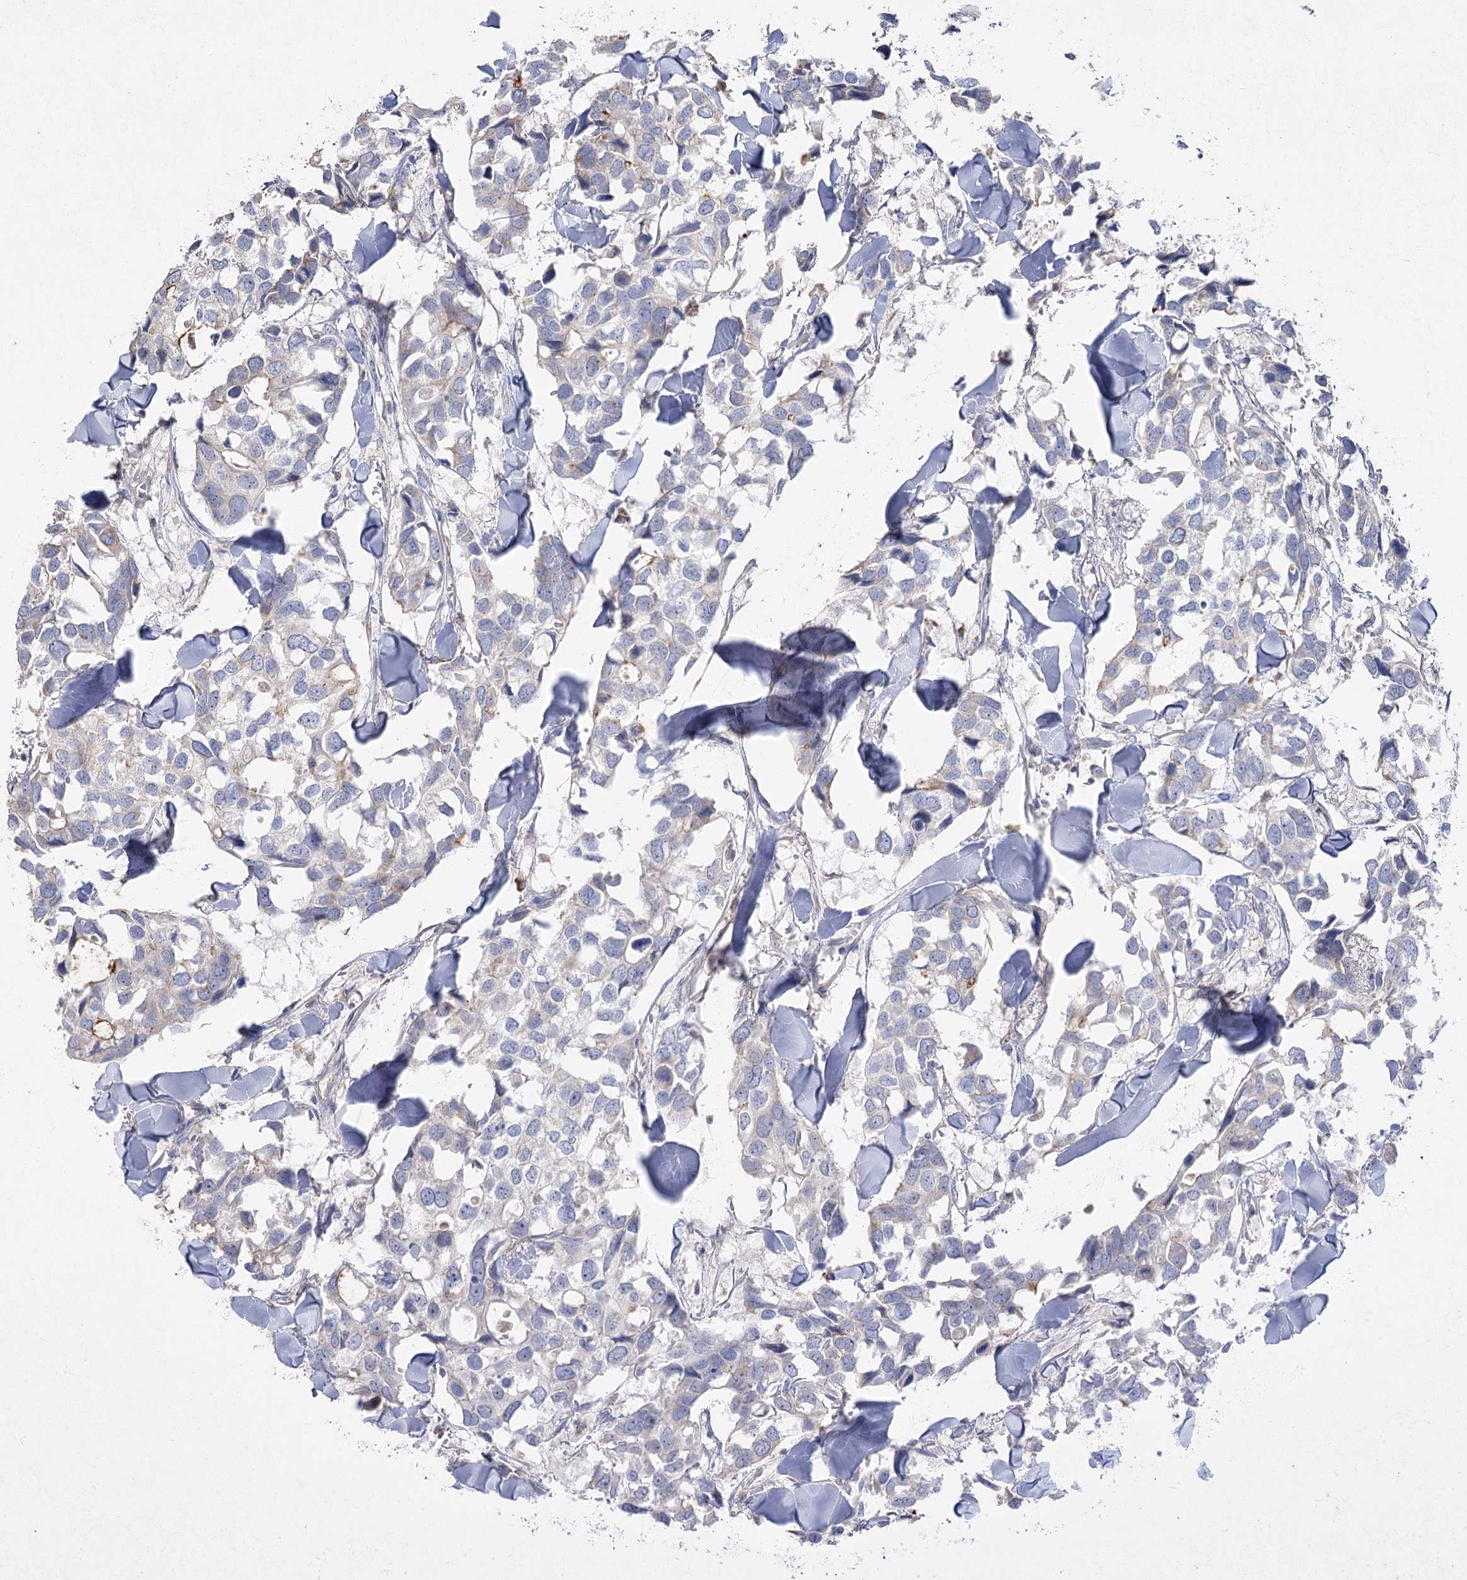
{"staining": {"intensity": "weak", "quantity": "<25%", "location": "cytoplasmic/membranous"}, "tissue": "breast cancer", "cell_type": "Tumor cells", "image_type": "cancer", "snomed": [{"axis": "morphology", "description": "Duct carcinoma"}, {"axis": "topography", "description": "Breast"}], "caption": "Micrograph shows no significant protein expression in tumor cells of breast cancer. (DAB IHC with hematoxylin counter stain).", "gene": "TMEM187", "patient": {"sex": "female", "age": 83}}